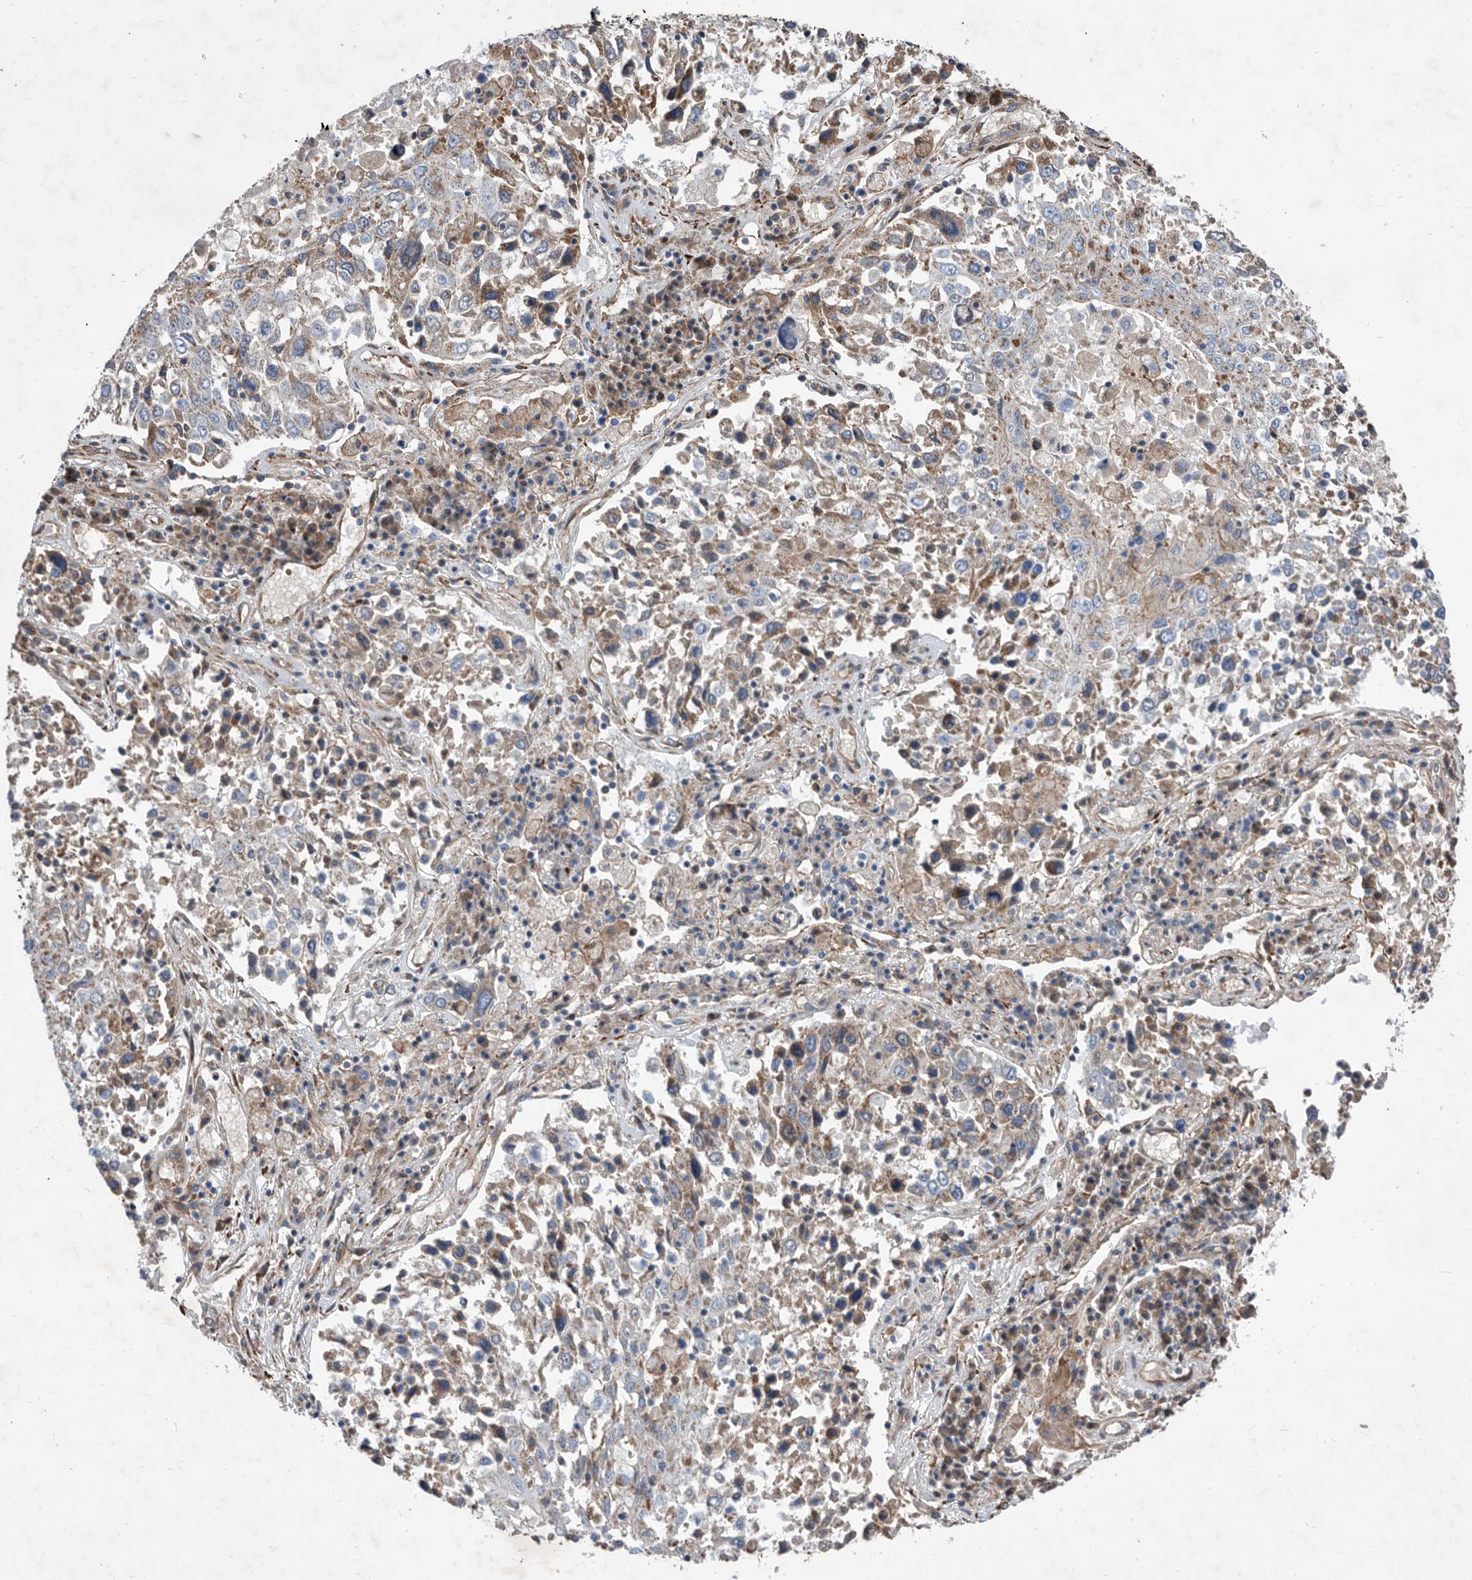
{"staining": {"intensity": "weak", "quantity": "25%-75%", "location": "cytoplasmic/membranous"}, "tissue": "lung cancer", "cell_type": "Tumor cells", "image_type": "cancer", "snomed": [{"axis": "morphology", "description": "Squamous cell carcinoma, NOS"}, {"axis": "topography", "description": "Lung"}], "caption": "This is an image of immunohistochemistry (IHC) staining of squamous cell carcinoma (lung), which shows weak expression in the cytoplasmic/membranous of tumor cells.", "gene": "ATP13A3", "patient": {"sex": "male", "age": 65}}